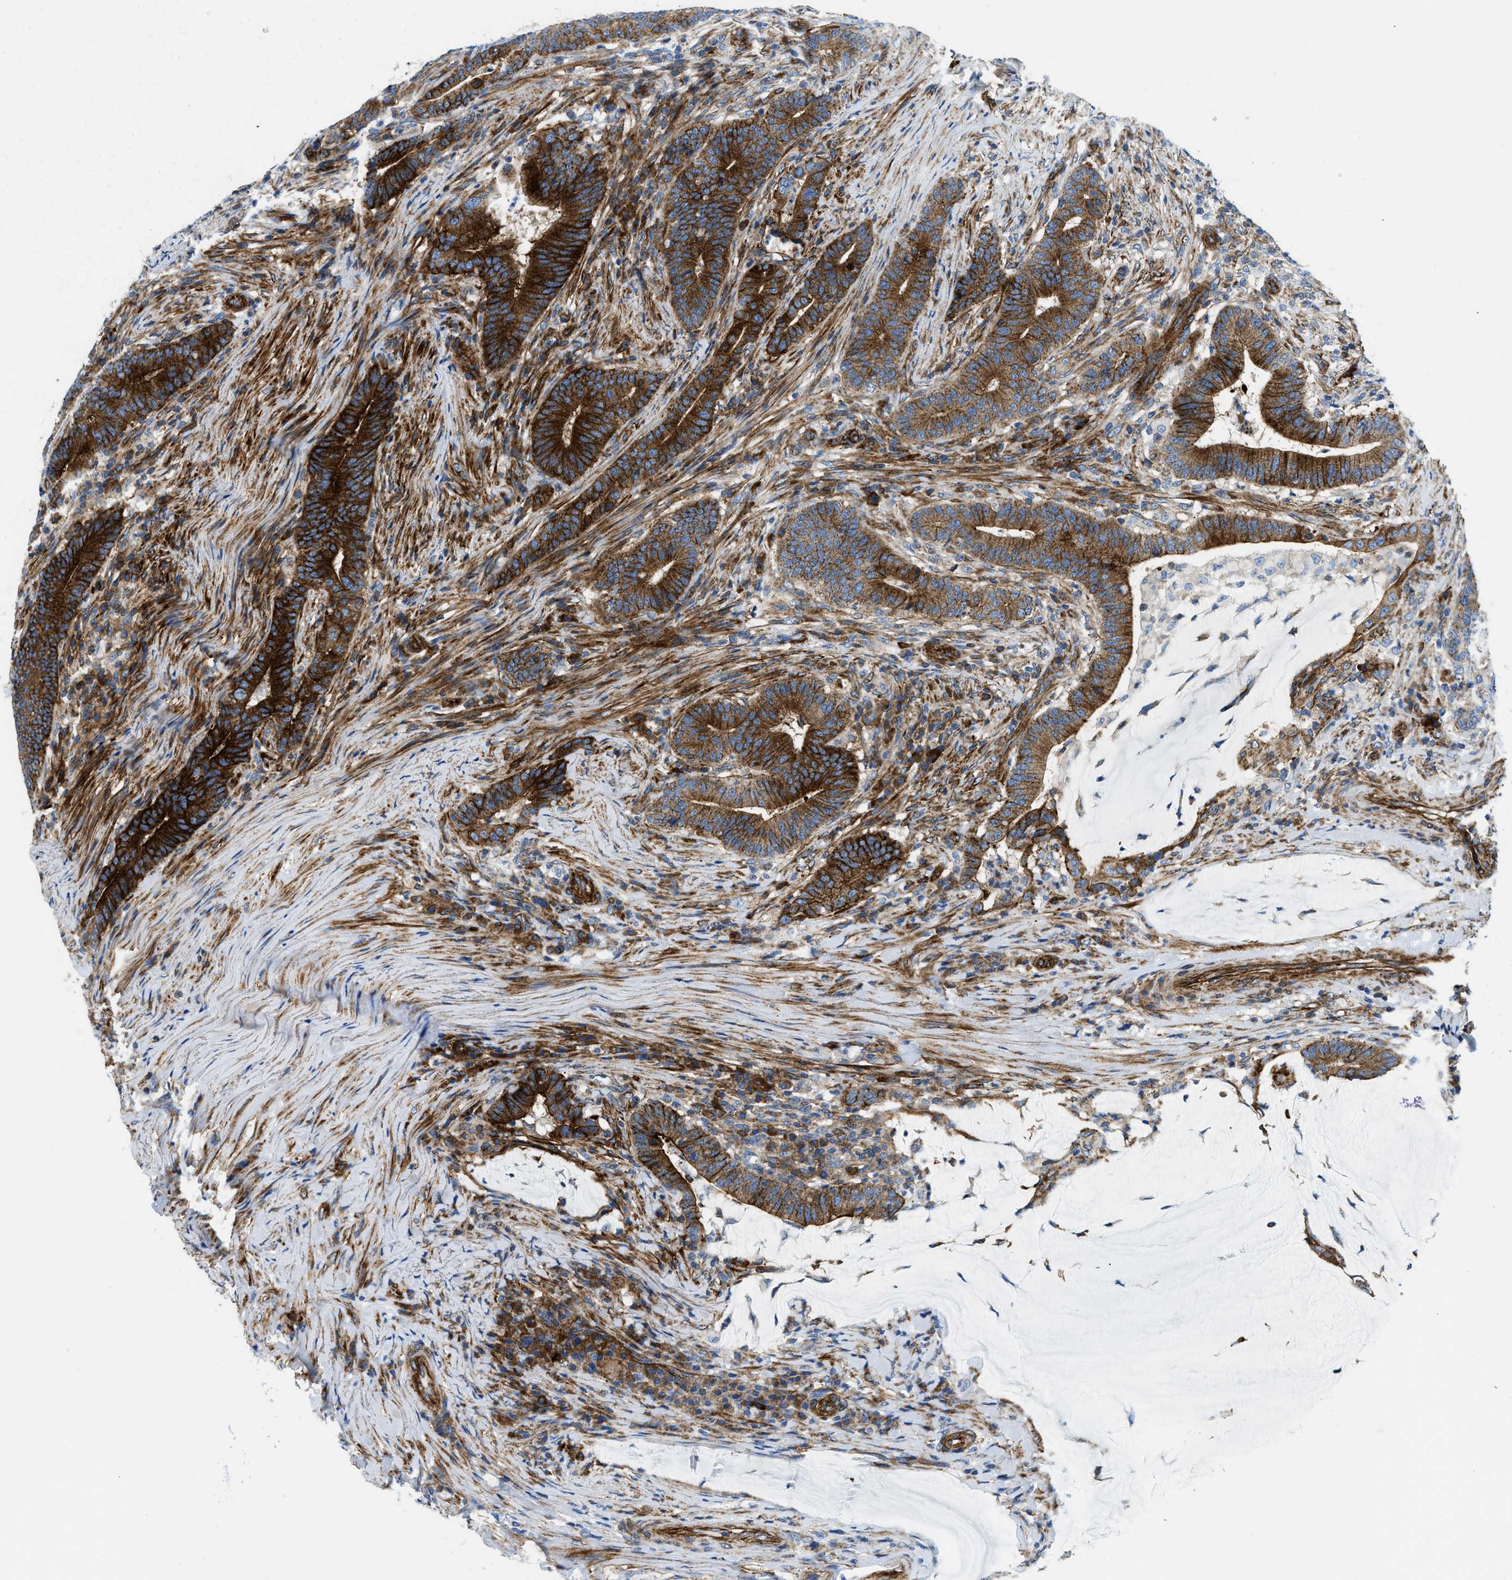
{"staining": {"intensity": "strong", "quantity": ">75%", "location": "cytoplasmic/membranous"}, "tissue": "colorectal cancer", "cell_type": "Tumor cells", "image_type": "cancer", "snomed": [{"axis": "morphology", "description": "Normal tissue, NOS"}, {"axis": "morphology", "description": "Adenocarcinoma, NOS"}, {"axis": "topography", "description": "Colon"}], "caption": "Protein expression analysis of colorectal adenocarcinoma displays strong cytoplasmic/membranous positivity in about >75% of tumor cells.", "gene": "CUTA", "patient": {"sex": "female", "age": 66}}